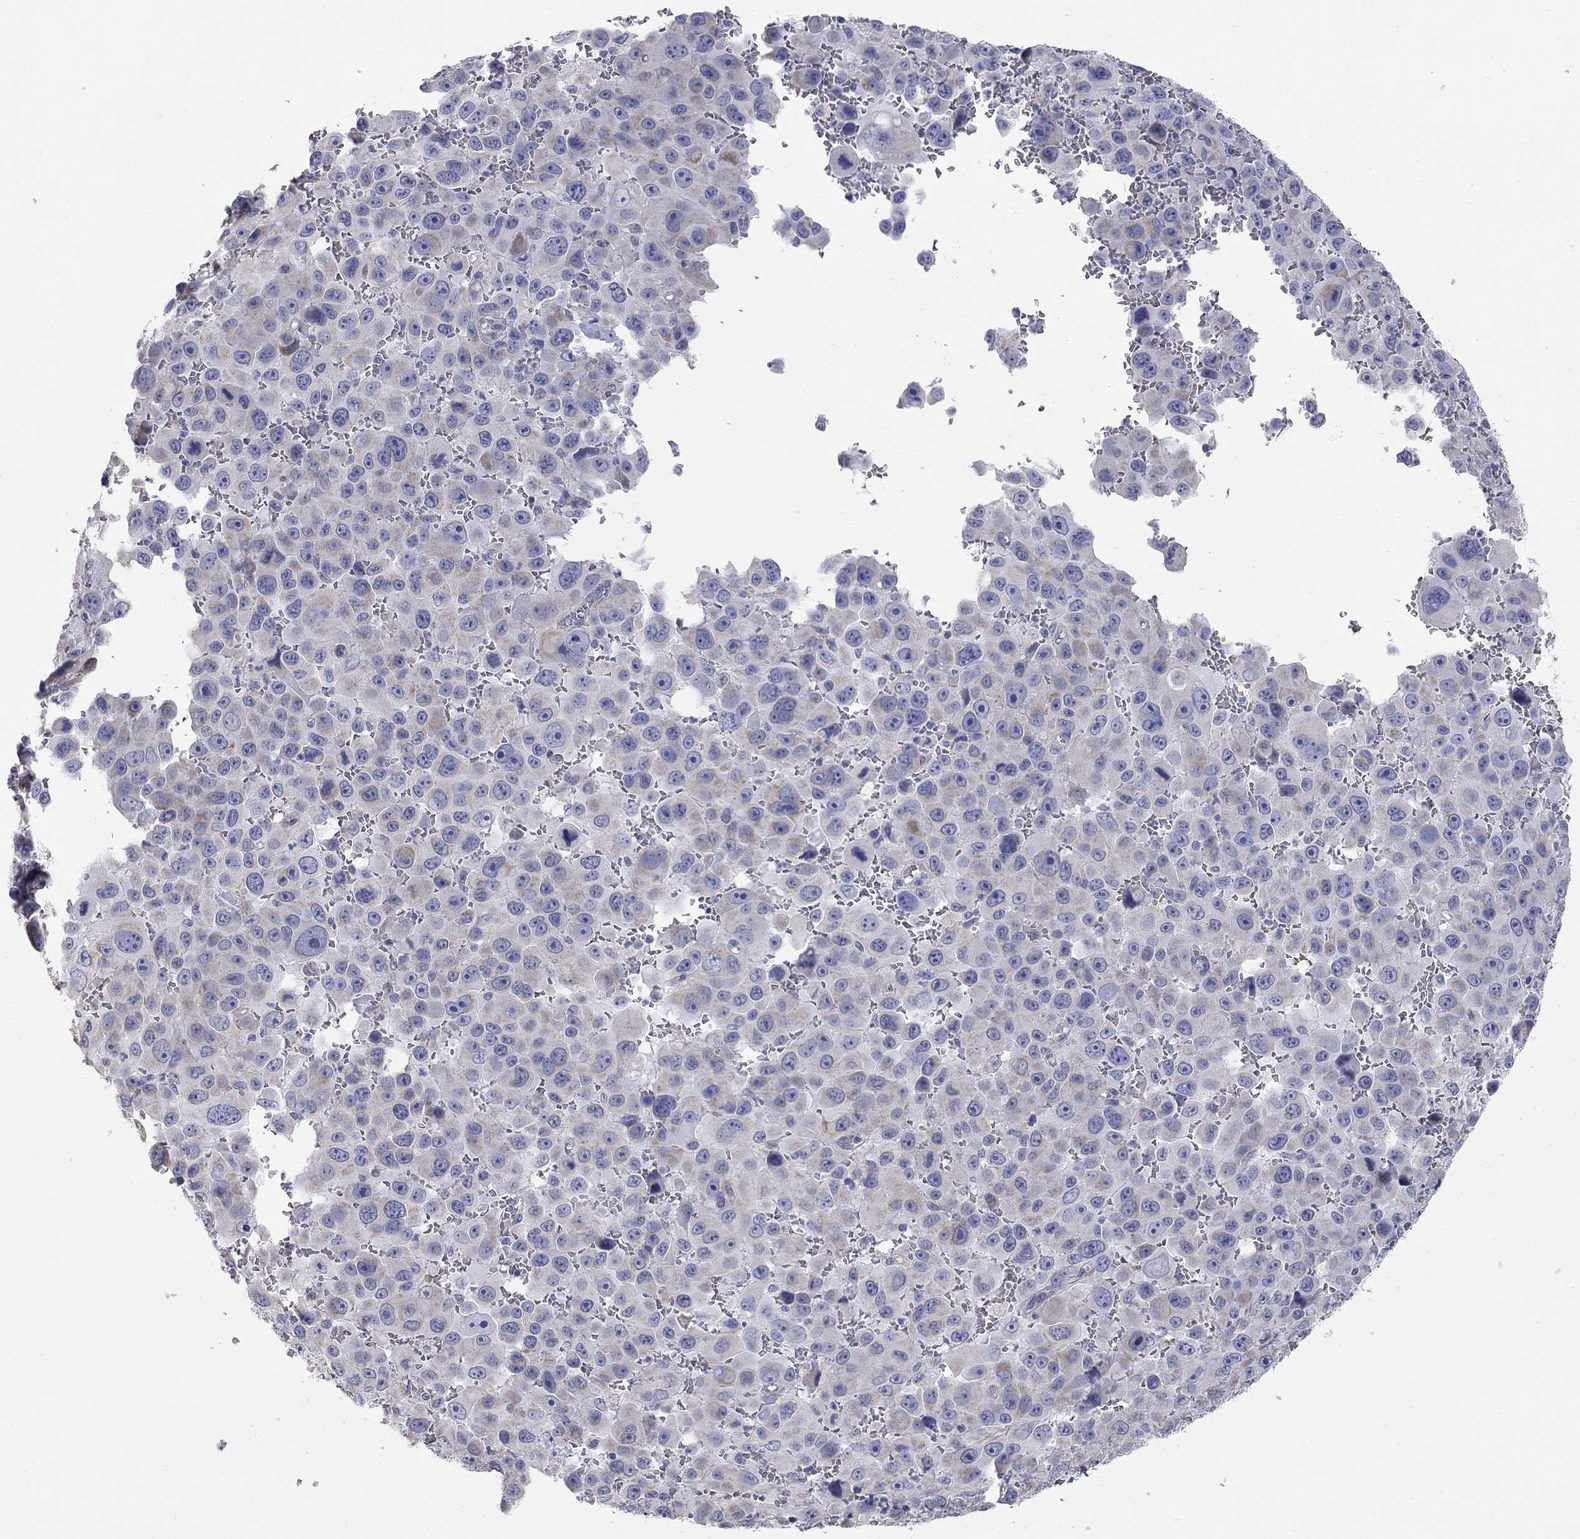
{"staining": {"intensity": "weak", "quantity": "<25%", "location": "cytoplasmic/membranous"}, "tissue": "melanoma", "cell_type": "Tumor cells", "image_type": "cancer", "snomed": [{"axis": "morphology", "description": "Malignant melanoma, NOS"}, {"axis": "topography", "description": "Skin"}], "caption": "This is a photomicrograph of immunohistochemistry staining of malignant melanoma, which shows no staining in tumor cells.", "gene": "CFAP161", "patient": {"sex": "female", "age": 91}}